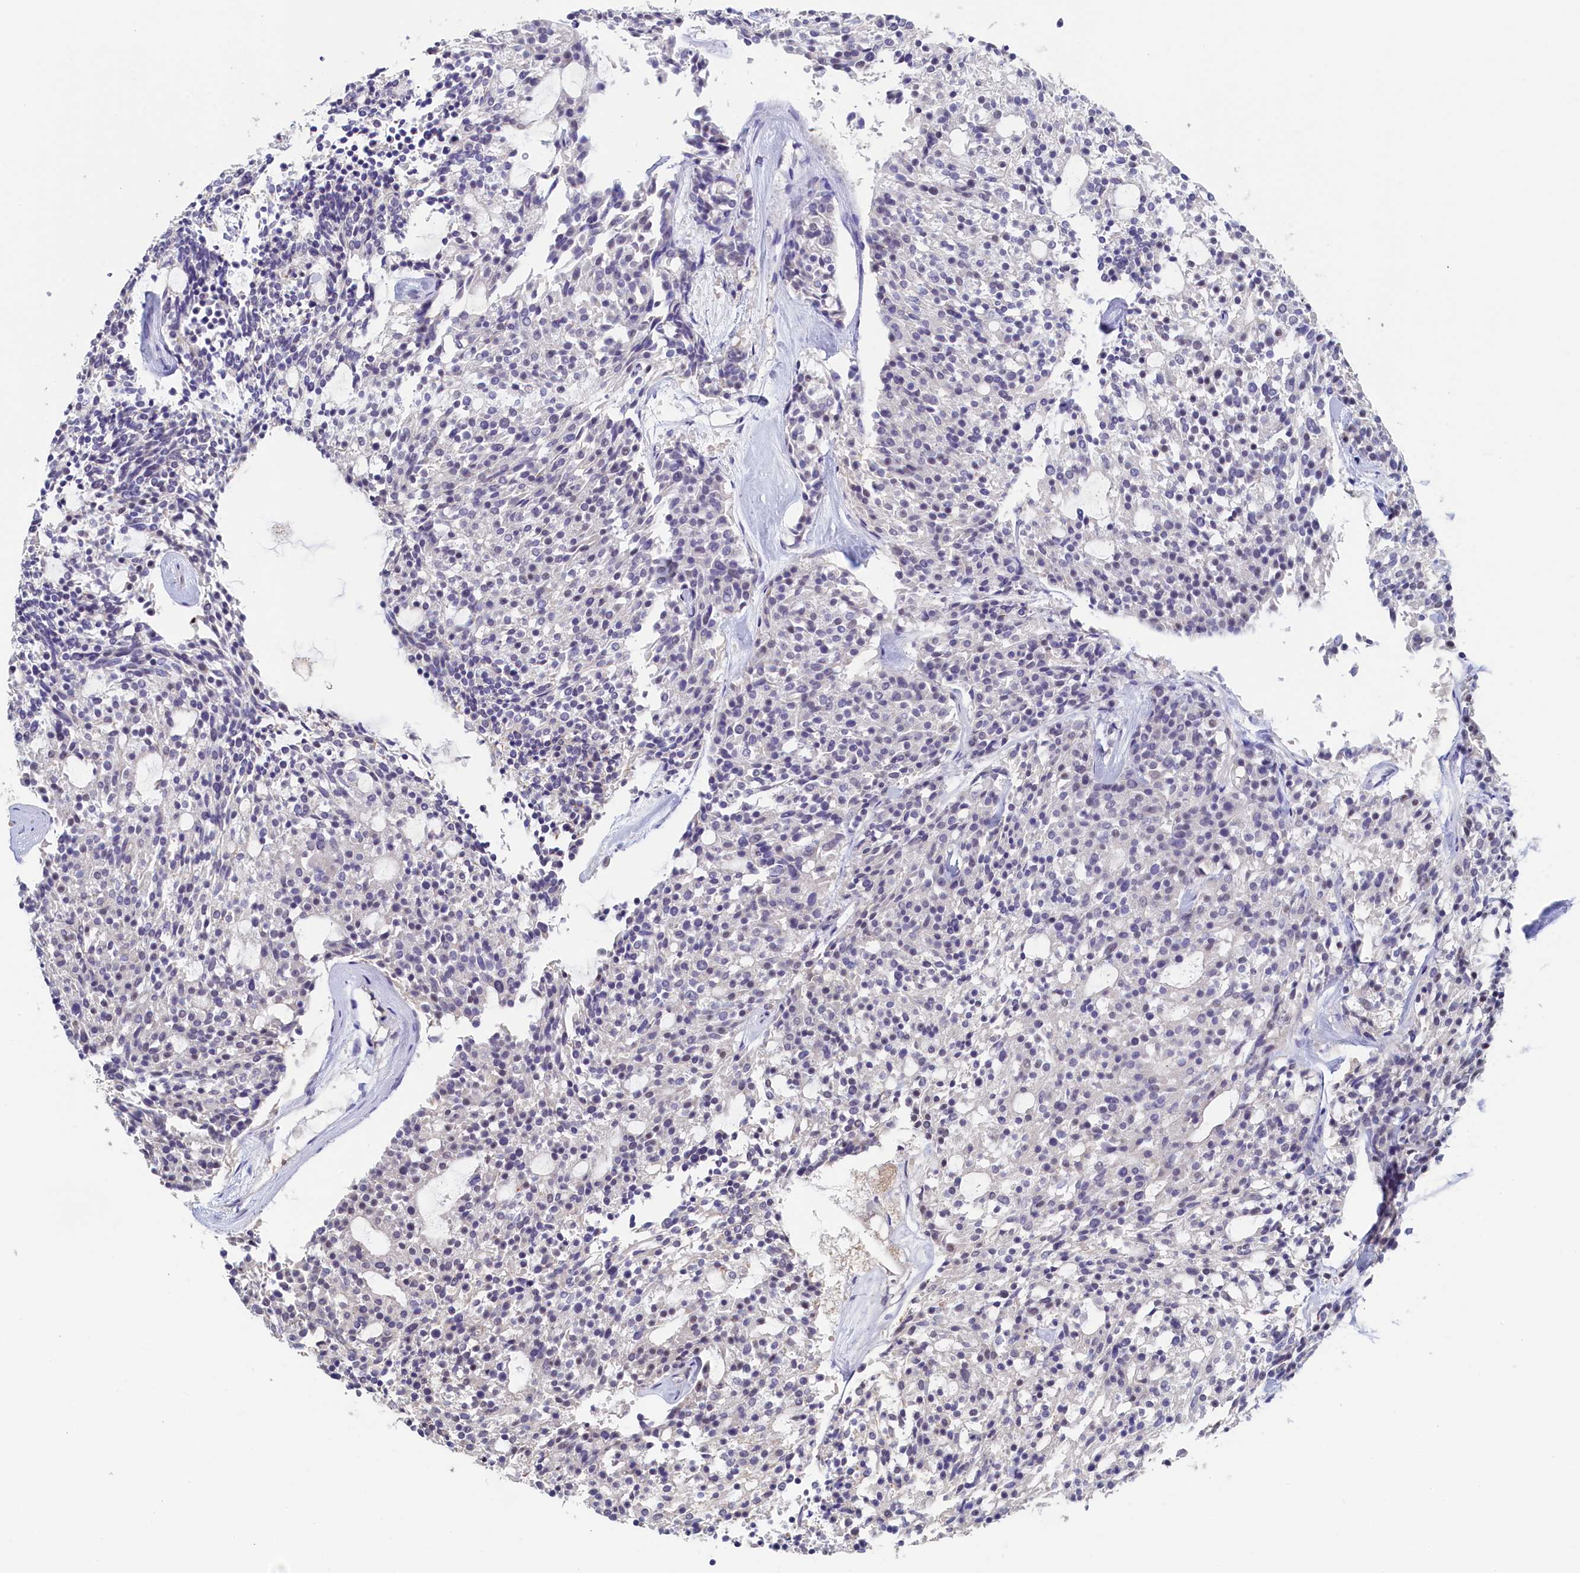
{"staining": {"intensity": "negative", "quantity": "none", "location": "none"}, "tissue": "carcinoid", "cell_type": "Tumor cells", "image_type": "cancer", "snomed": [{"axis": "morphology", "description": "Carcinoid, malignant, NOS"}, {"axis": "topography", "description": "Pancreas"}], "caption": "Micrograph shows no significant protein positivity in tumor cells of carcinoid.", "gene": "MOSPD3", "patient": {"sex": "female", "age": 54}}